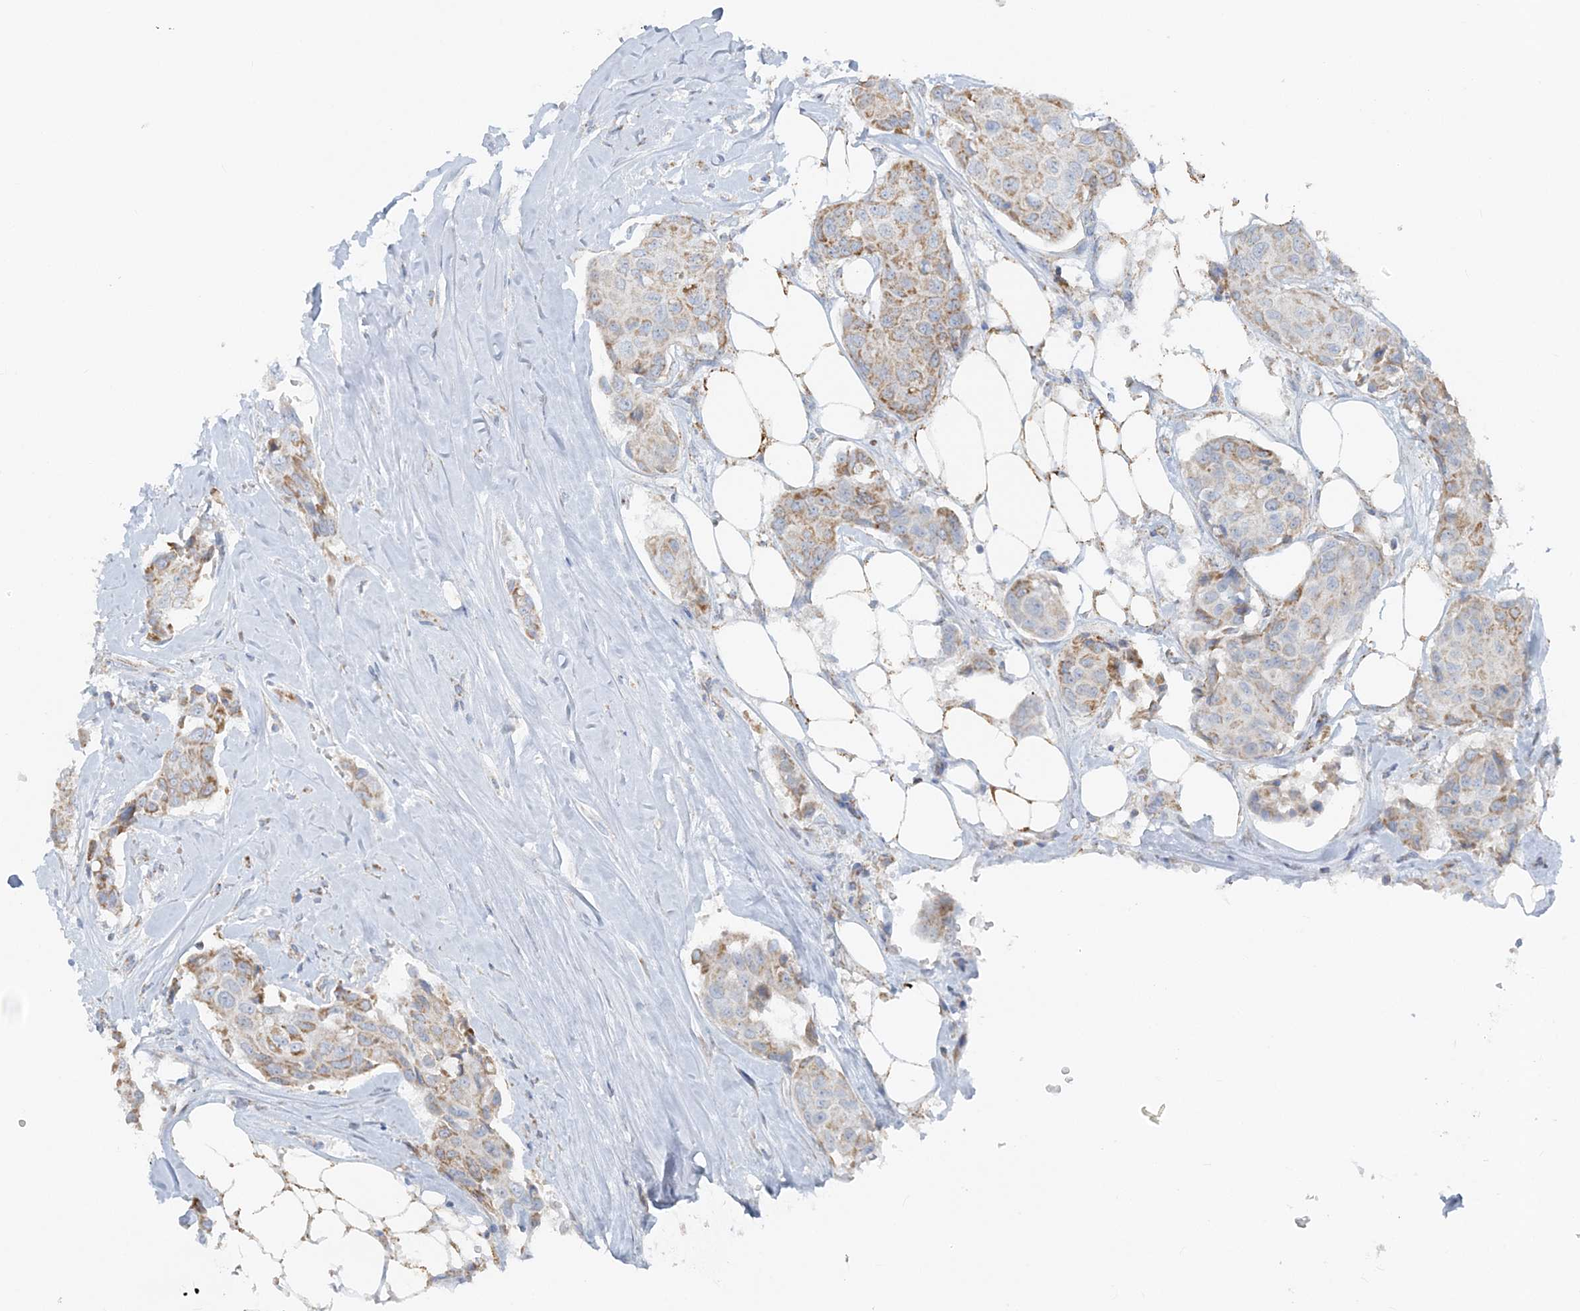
{"staining": {"intensity": "moderate", "quantity": "<25%", "location": "cytoplasmic/membranous"}, "tissue": "breast cancer", "cell_type": "Tumor cells", "image_type": "cancer", "snomed": [{"axis": "morphology", "description": "Duct carcinoma"}, {"axis": "topography", "description": "Breast"}], "caption": "Brown immunohistochemical staining in human infiltrating ductal carcinoma (breast) reveals moderate cytoplasmic/membranous positivity in approximately <25% of tumor cells. The staining was performed using DAB (3,3'-diaminobenzidine), with brown indicating positive protein expression. Nuclei are stained blue with hematoxylin.", "gene": "PCCB", "patient": {"sex": "female", "age": 80}}